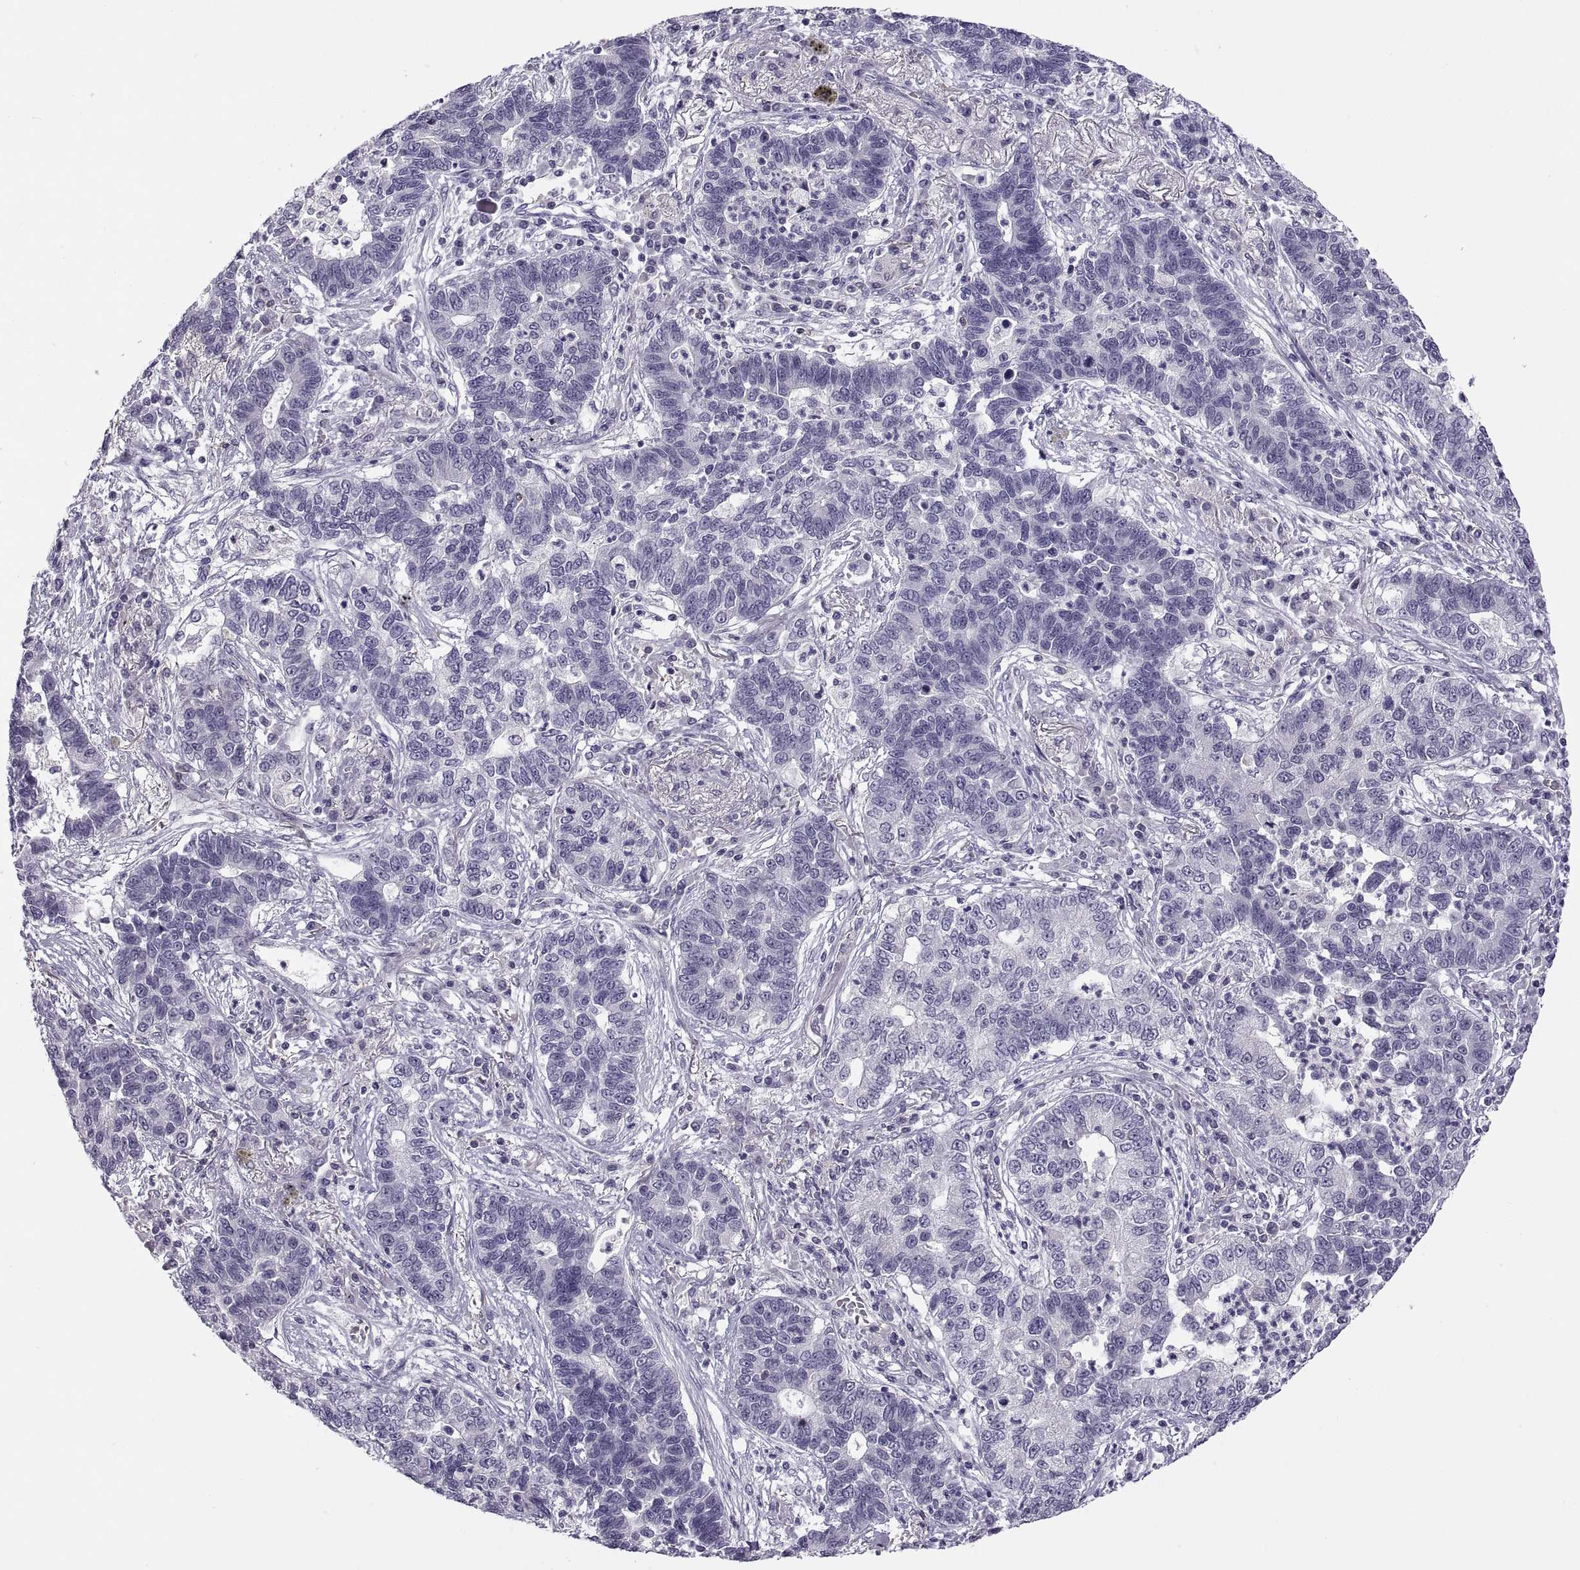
{"staining": {"intensity": "negative", "quantity": "none", "location": "none"}, "tissue": "lung cancer", "cell_type": "Tumor cells", "image_type": "cancer", "snomed": [{"axis": "morphology", "description": "Adenocarcinoma, NOS"}, {"axis": "topography", "description": "Lung"}], "caption": "This is an IHC photomicrograph of adenocarcinoma (lung). There is no staining in tumor cells.", "gene": "TTC21A", "patient": {"sex": "female", "age": 57}}